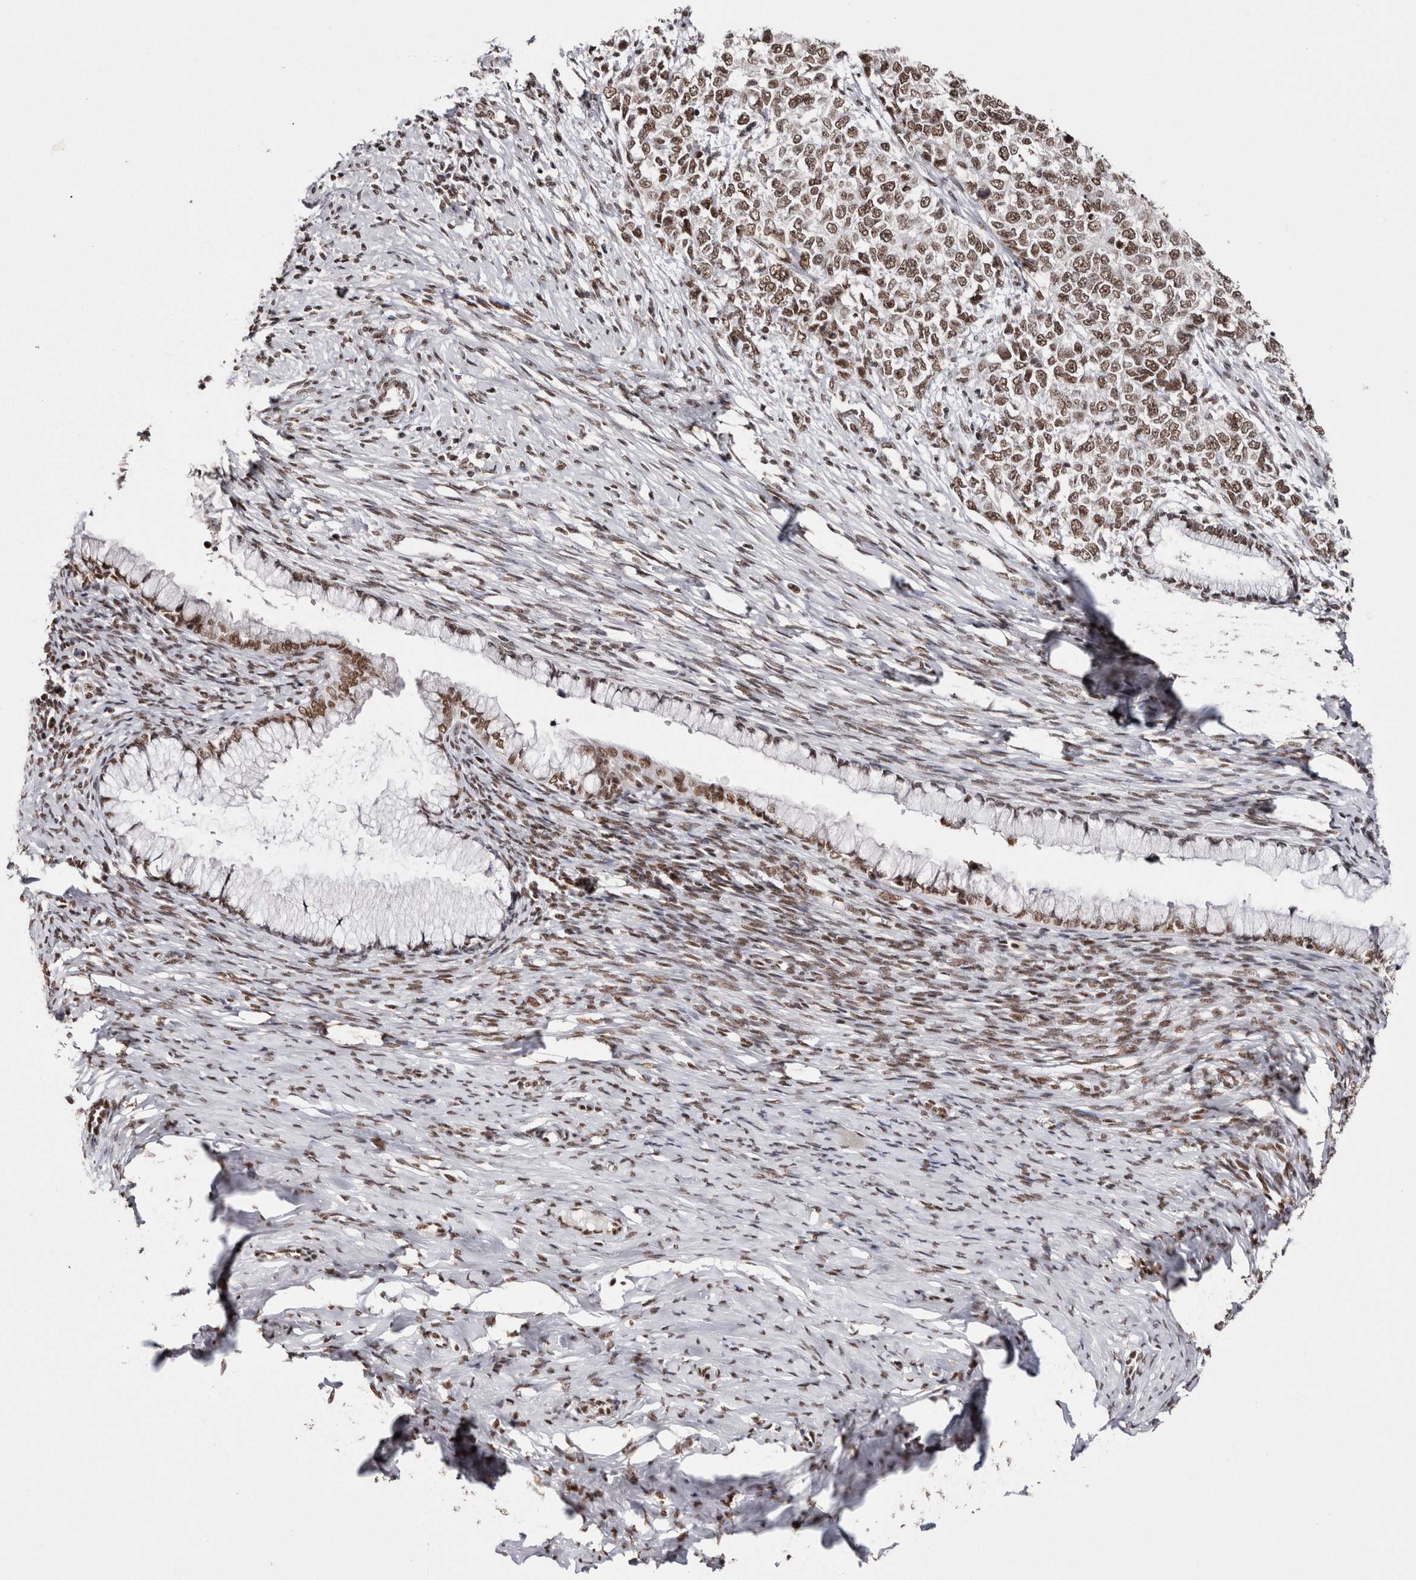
{"staining": {"intensity": "moderate", "quantity": ">75%", "location": "nuclear"}, "tissue": "cervical cancer", "cell_type": "Tumor cells", "image_type": "cancer", "snomed": [{"axis": "morphology", "description": "Squamous cell carcinoma, NOS"}, {"axis": "topography", "description": "Cervix"}], "caption": "Protein staining of squamous cell carcinoma (cervical) tissue demonstrates moderate nuclear expression in approximately >75% of tumor cells.", "gene": "SMC1A", "patient": {"sex": "female", "age": 63}}